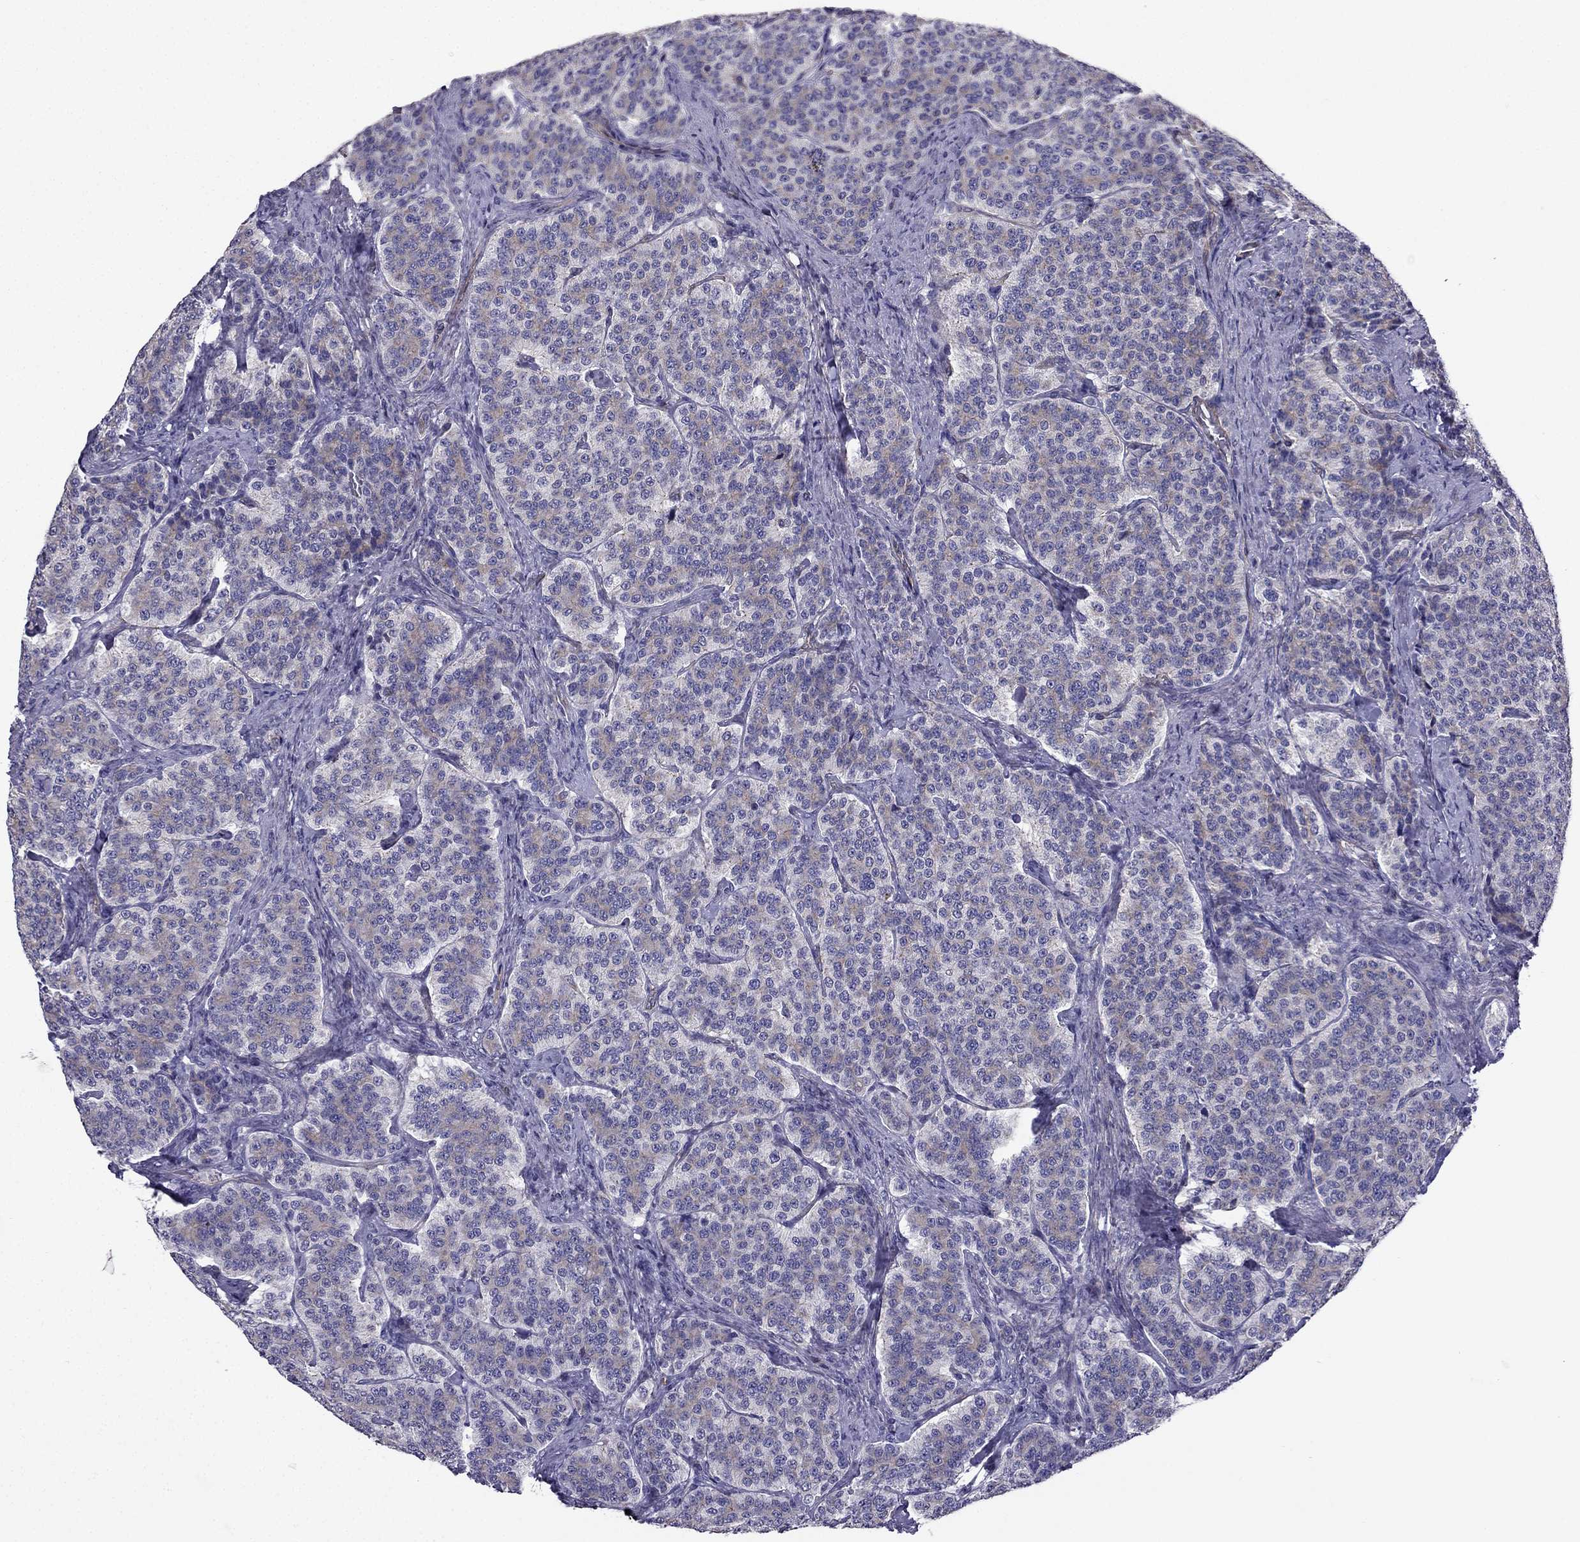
{"staining": {"intensity": "weak", "quantity": "25%-75%", "location": "cytoplasmic/membranous"}, "tissue": "carcinoid", "cell_type": "Tumor cells", "image_type": "cancer", "snomed": [{"axis": "morphology", "description": "Carcinoid, malignant, NOS"}, {"axis": "topography", "description": "Small intestine"}], "caption": "Malignant carcinoid stained with DAB (3,3'-diaminobenzidine) IHC displays low levels of weak cytoplasmic/membranous staining in about 25%-75% of tumor cells.", "gene": "ENOX1", "patient": {"sex": "female", "age": 58}}